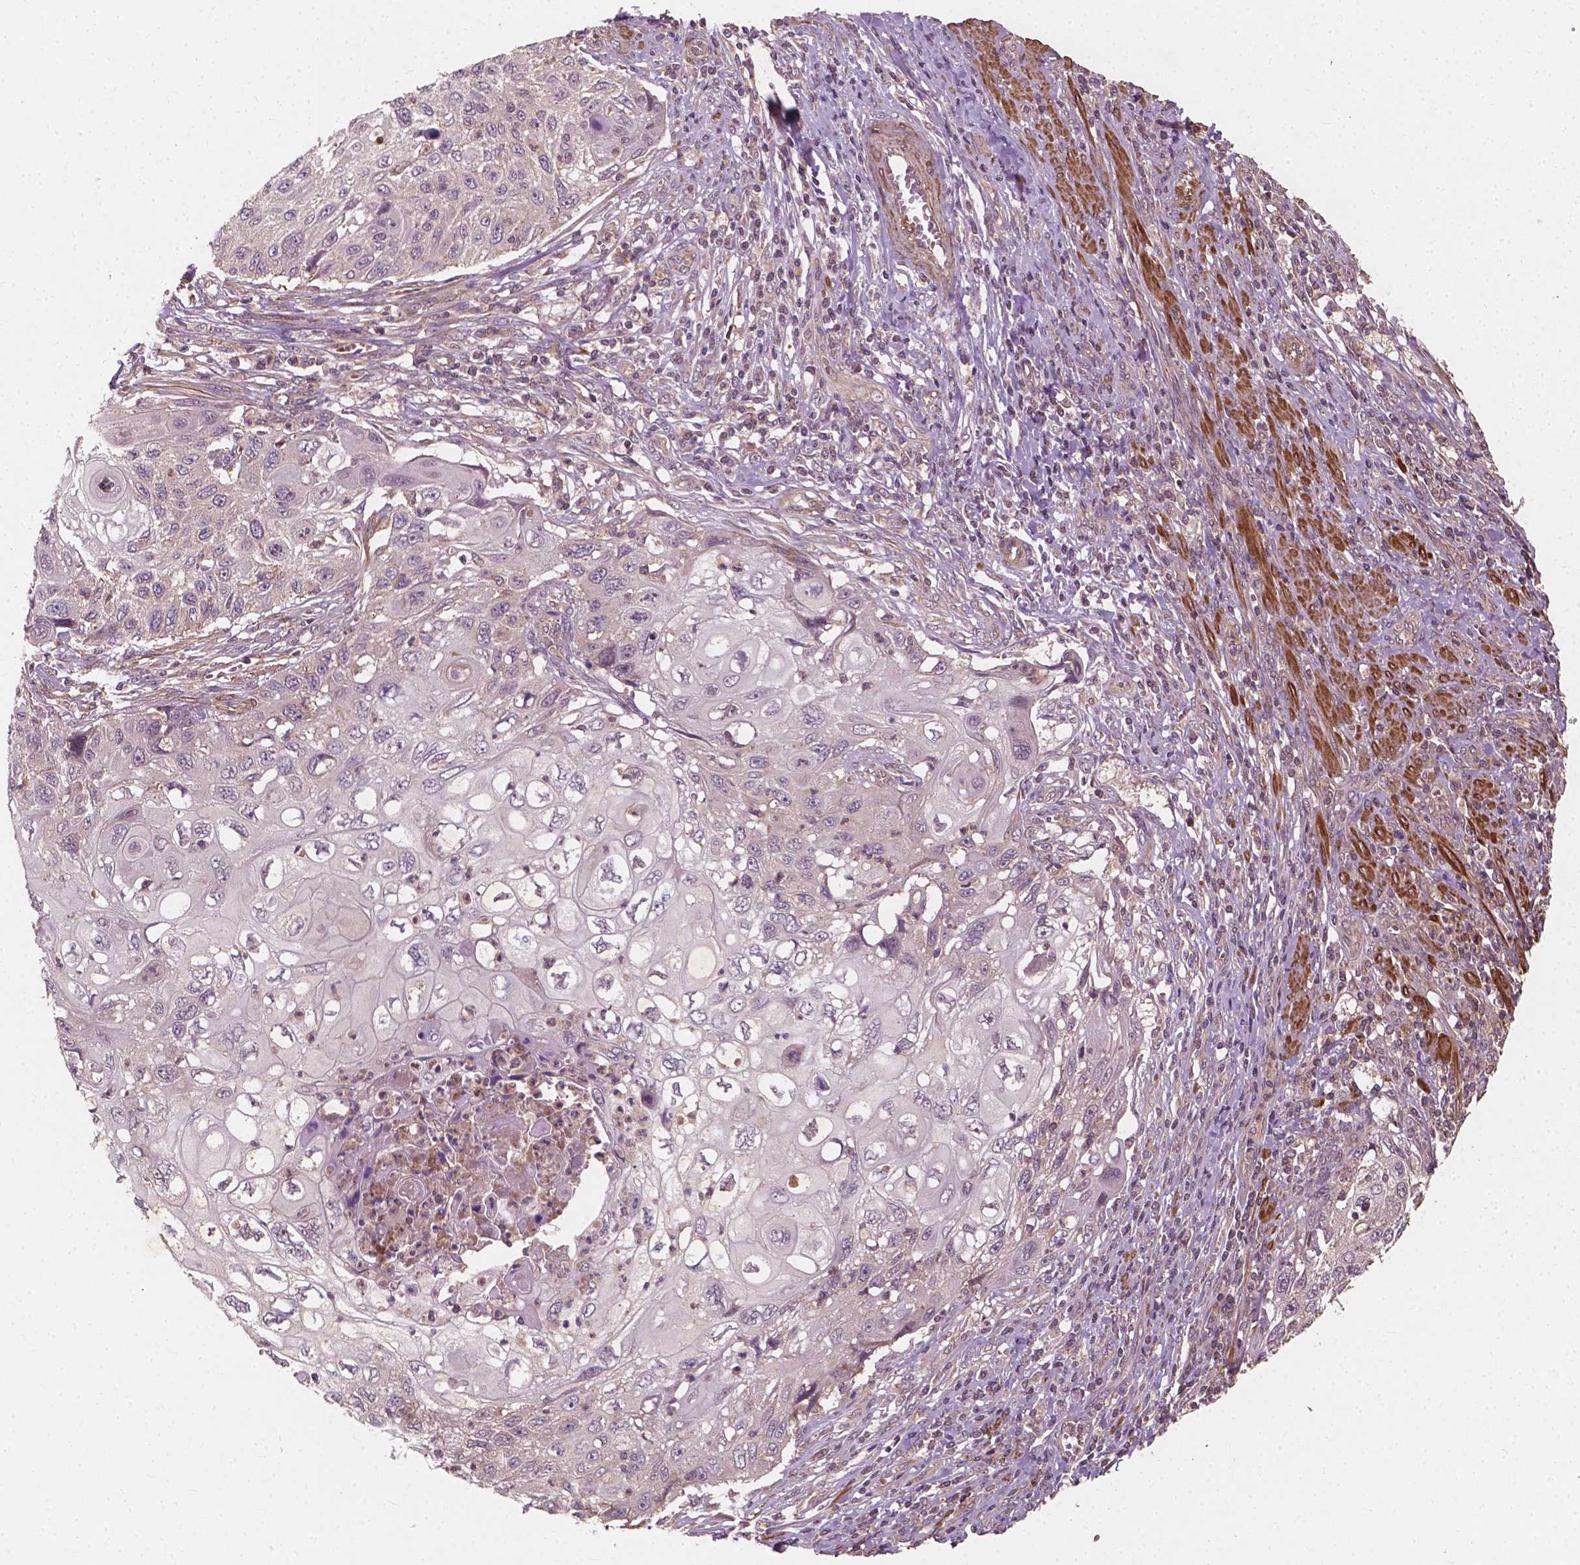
{"staining": {"intensity": "negative", "quantity": "none", "location": "none"}, "tissue": "cervical cancer", "cell_type": "Tumor cells", "image_type": "cancer", "snomed": [{"axis": "morphology", "description": "Squamous cell carcinoma, NOS"}, {"axis": "topography", "description": "Cervix"}], "caption": "IHC histopathology image of human cervical squamous cell carcinoma stained for a protein (brown), which shows no expression in tumor cells. (DAB (3,3'-diaminobenzidine) immunohistochemistry with hematoxylin counter stain).", "gene": "CYFIP2", "patient": {"sex": "female", "age": 70}}